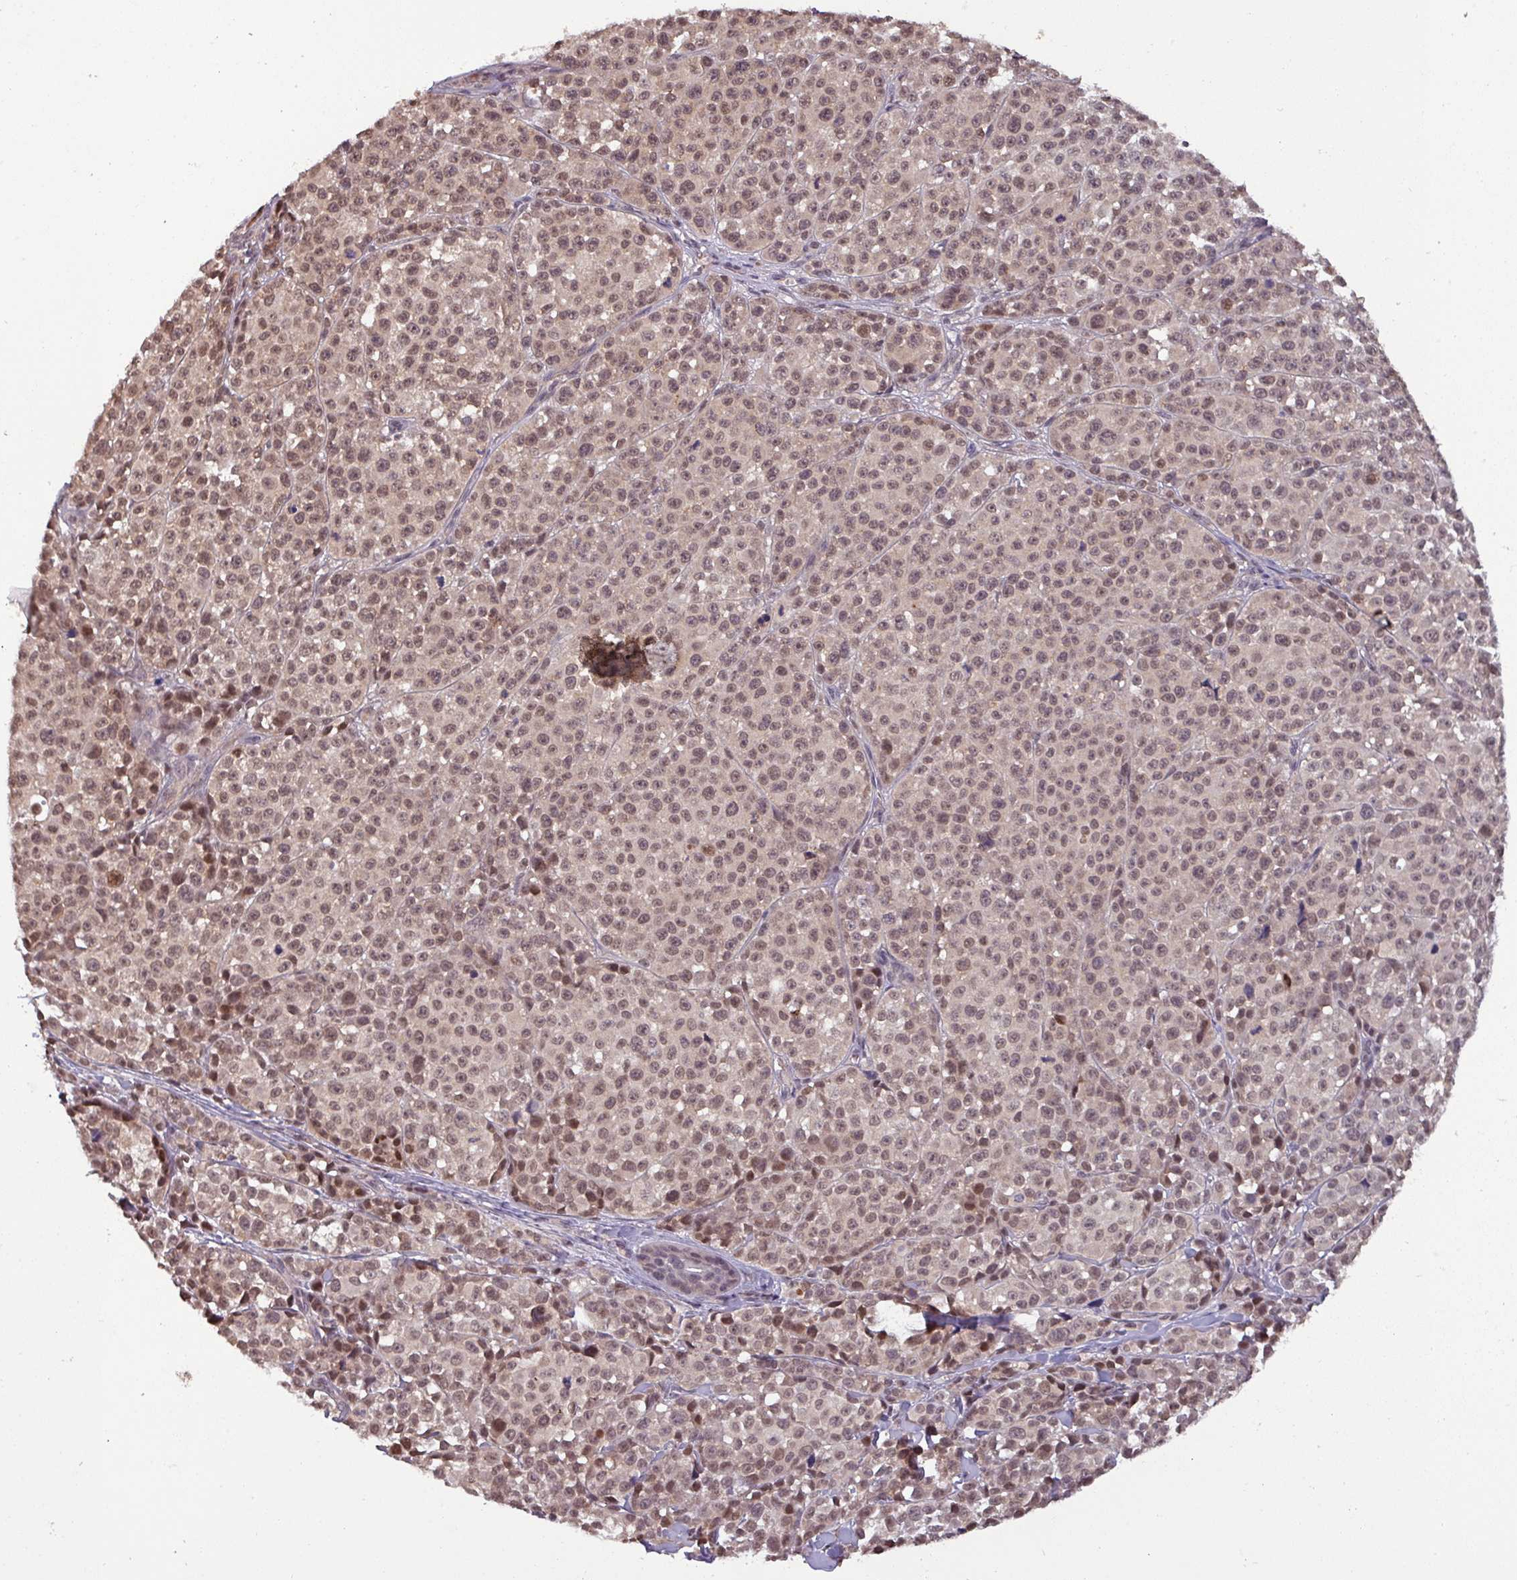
{"staining": {"intensity": "moderate", "quantity": "25%-75%", "location": "nuclear"}, "tissue": "melanoma", "cell_type": "Tumor cells", "image_type": "cancer", "snomed": [{"axis": "morphology", "description": "Malignant melanoma, NOS"}, {"axis": "topography", "description": "Skin"}], "caption": "Immunohistochemistry of human melanoma displays medium levels of moderate nuclear expression in approximately 25%-75% of tumor cells. Ihc stains the protein of interest in brown and the nuclei are stained blue.", "gene": "NOB1", "patient": {"sex": "female", "age": 35}}